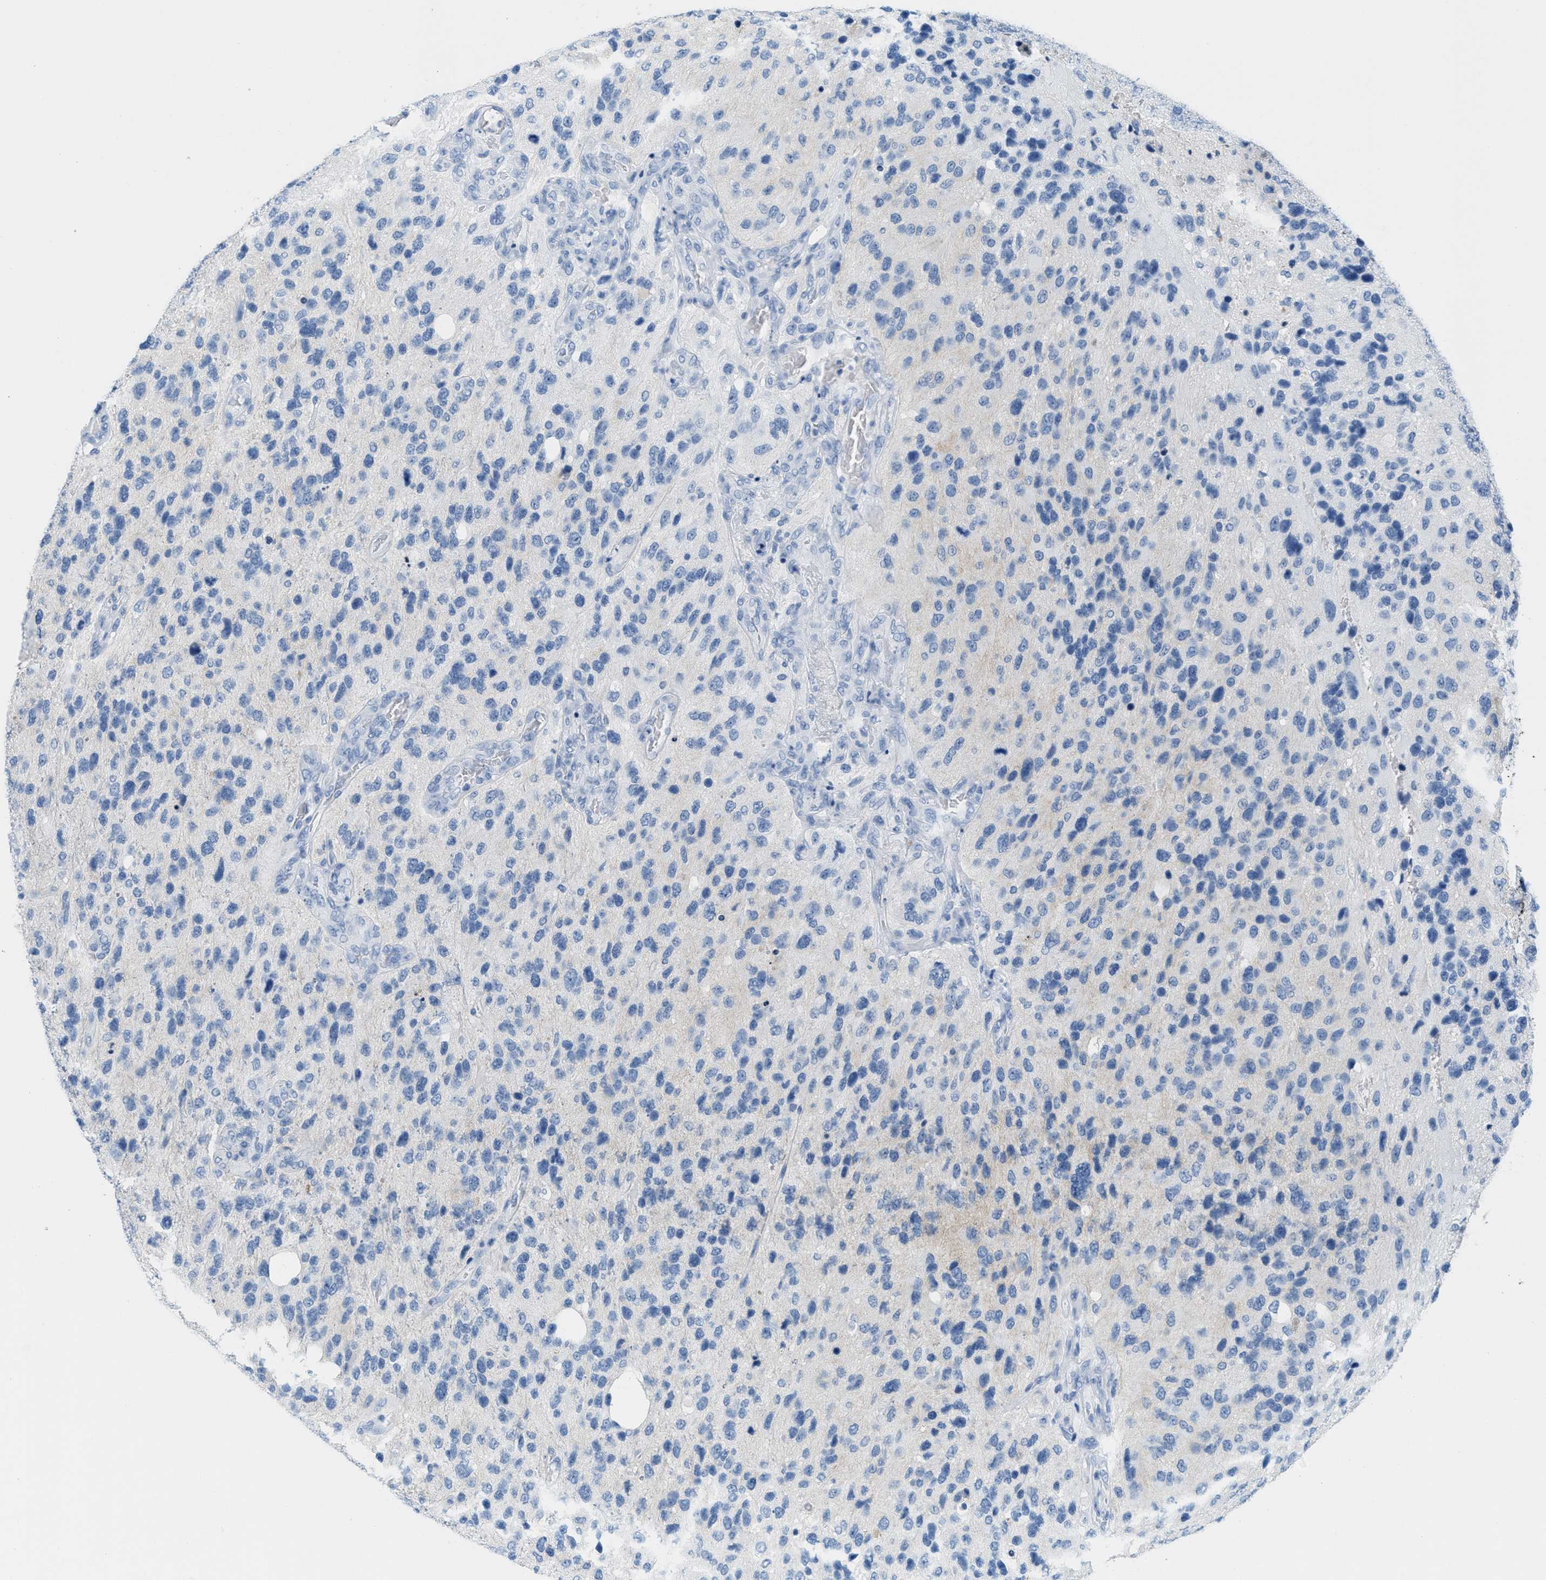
{"staining": {"intensity": "negative", "quantity": "none", "location": "none"}, "tissue": "glioma", "cell_type": "Tumor cells", "image_type": "cancer", "snomed": [{"axis": "morphology", "description": "Glioma, malignant, High grade"}, {"axis": "topography", "description": "Brain"}], "caption": "Immunohistochemistry micrograph of neoplastic tissue: human glioma stained with DAB shows no significant protein staining in tumor cells. The staining is performed using DAB (3,3'-diaminobenzidine) brown chromogen with nuclei counter-stained in using hematoxylin.", "gene": "GPM6A", "patient": {"sex": "female", "age": 58}}